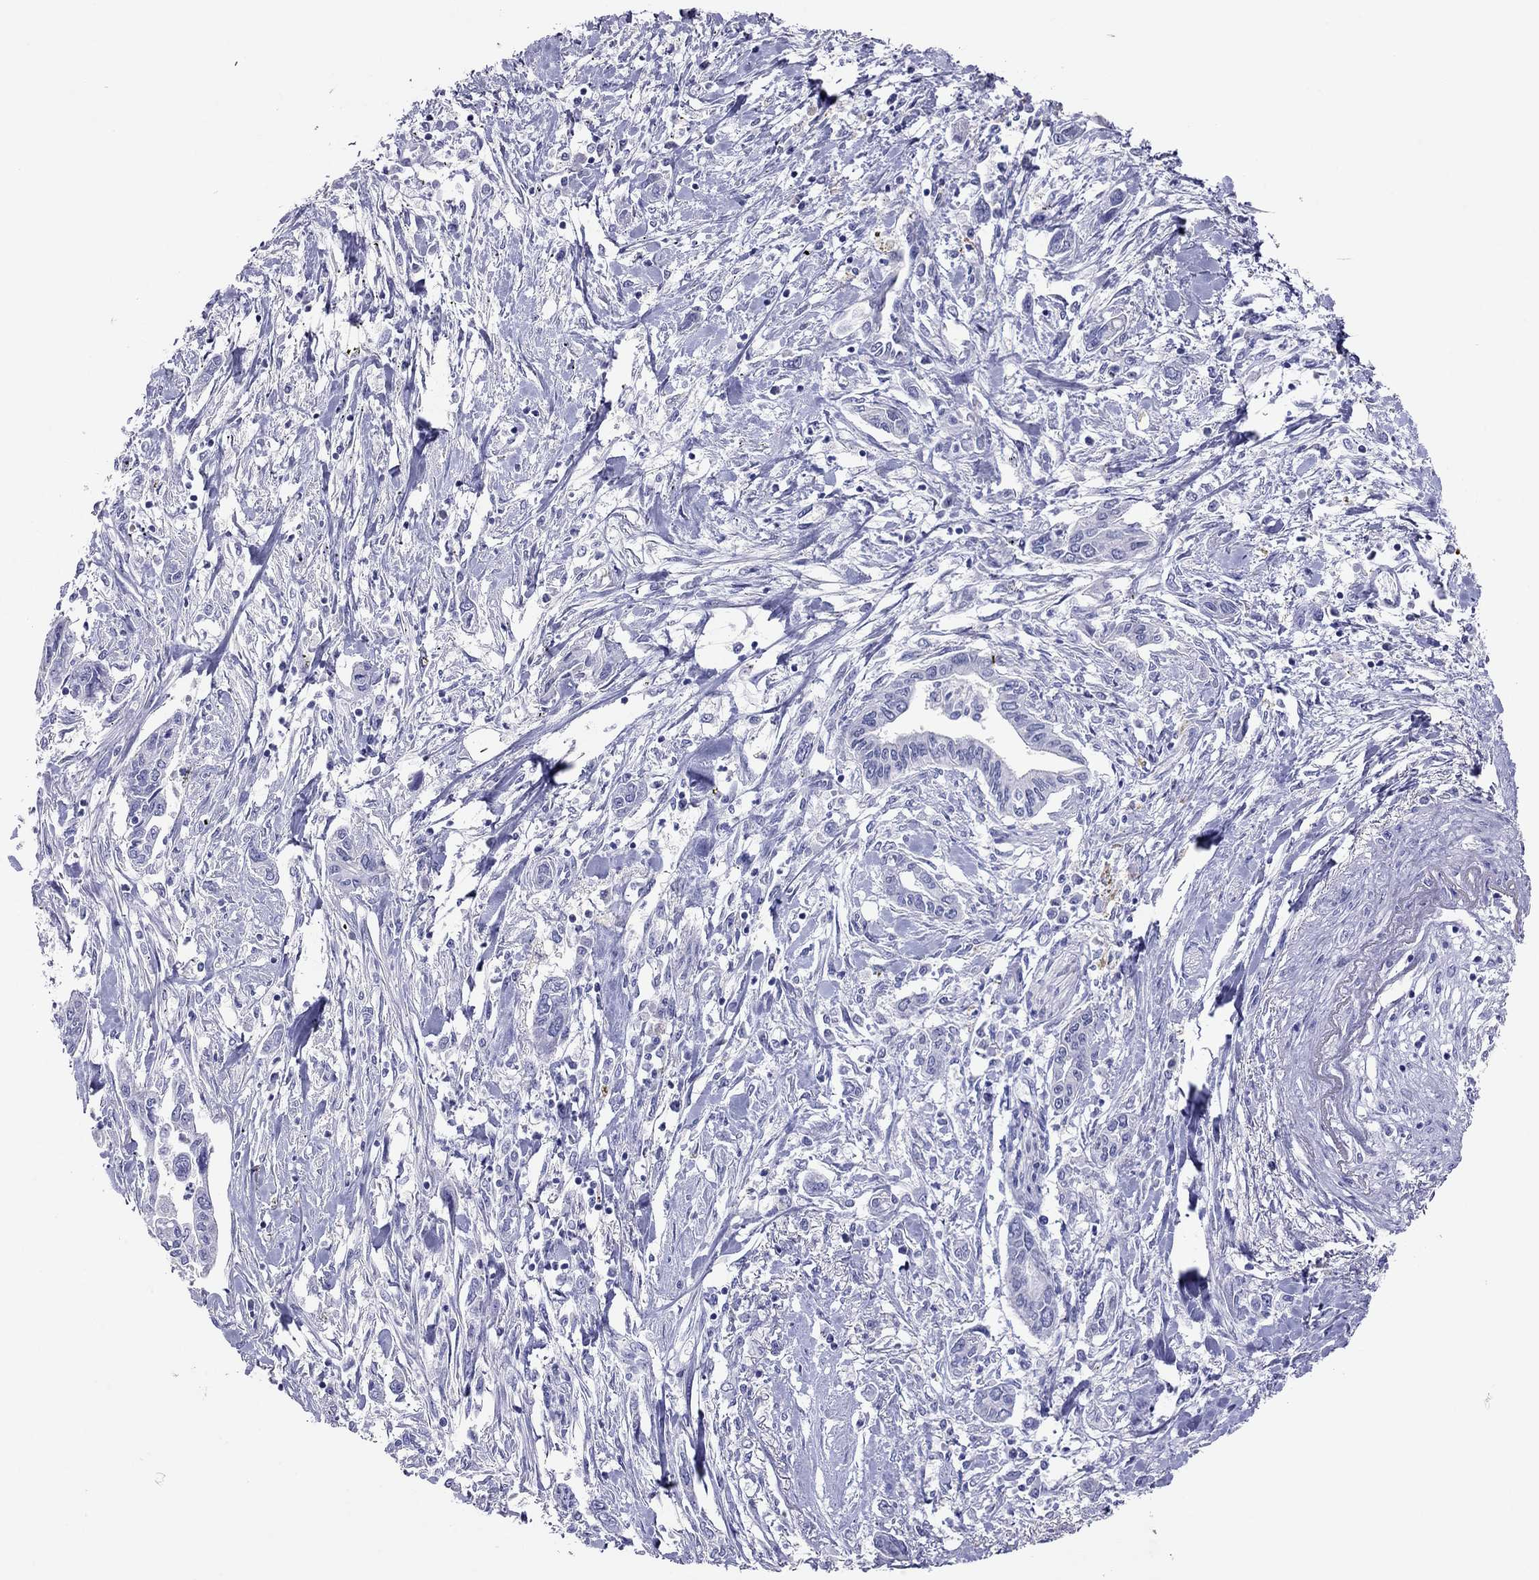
{"staining": {"intensity": "negative", "quantity": "none", "location": "none"}, "tissue": "pancreatic cancer", "cell_type": "Tumor cells", "image_type": "cancer", "snomed": [{"axis": "morphology", "description": "Adenocarcinoma, NOS"}, {"axis": "topography", "description": "Pancreas"}], "caption": "Immunohistochemistry of human pancreatic adenocarcinoma shows no expression in tumor cells.", "gene": "CAPNS2", "patient": {"sex": "male", "age": 60}}